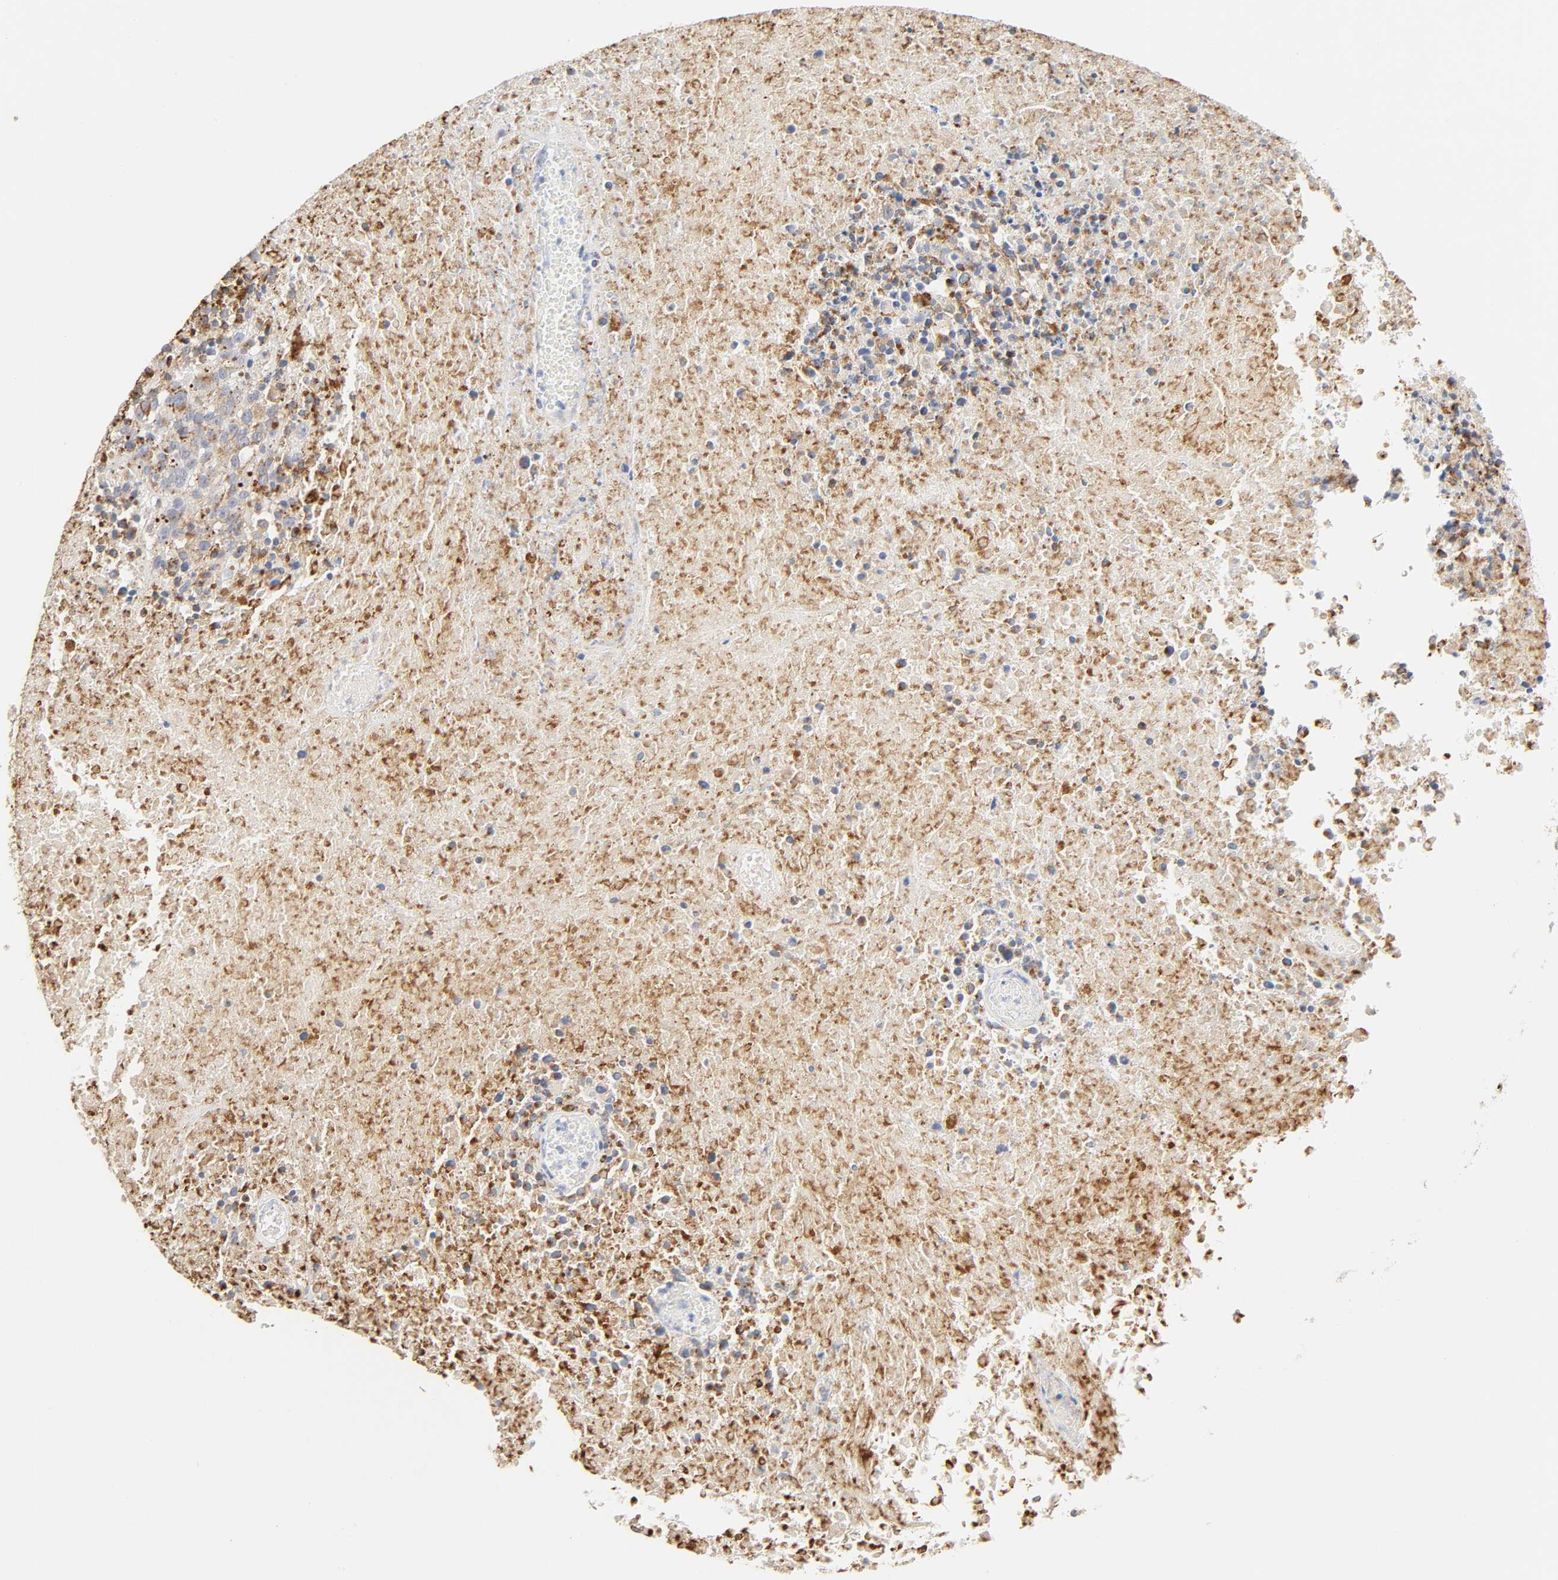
{"staining": {"intensity": "strong", "quantity": ">75%", "location": "cytoplasmic/membranous"}, "tissue": "melanoma", "cell_type": "Tumor cells", "image_type": "cancer", "snomed": [{"axis": "morphology", "description": "Malignant melanoma, Metastatic site"}, {"axis": "topography", "description": "Cerebral cortex"}], "caption": "Immunohistochemistry of malignant melanoma (metastatic site) shows high levels of strong cytoplasmic/membranous expression in approximately >75% of tumor cells.", "gene": "MAGEB17", "patient": {"sex": "female", "age": 52}}